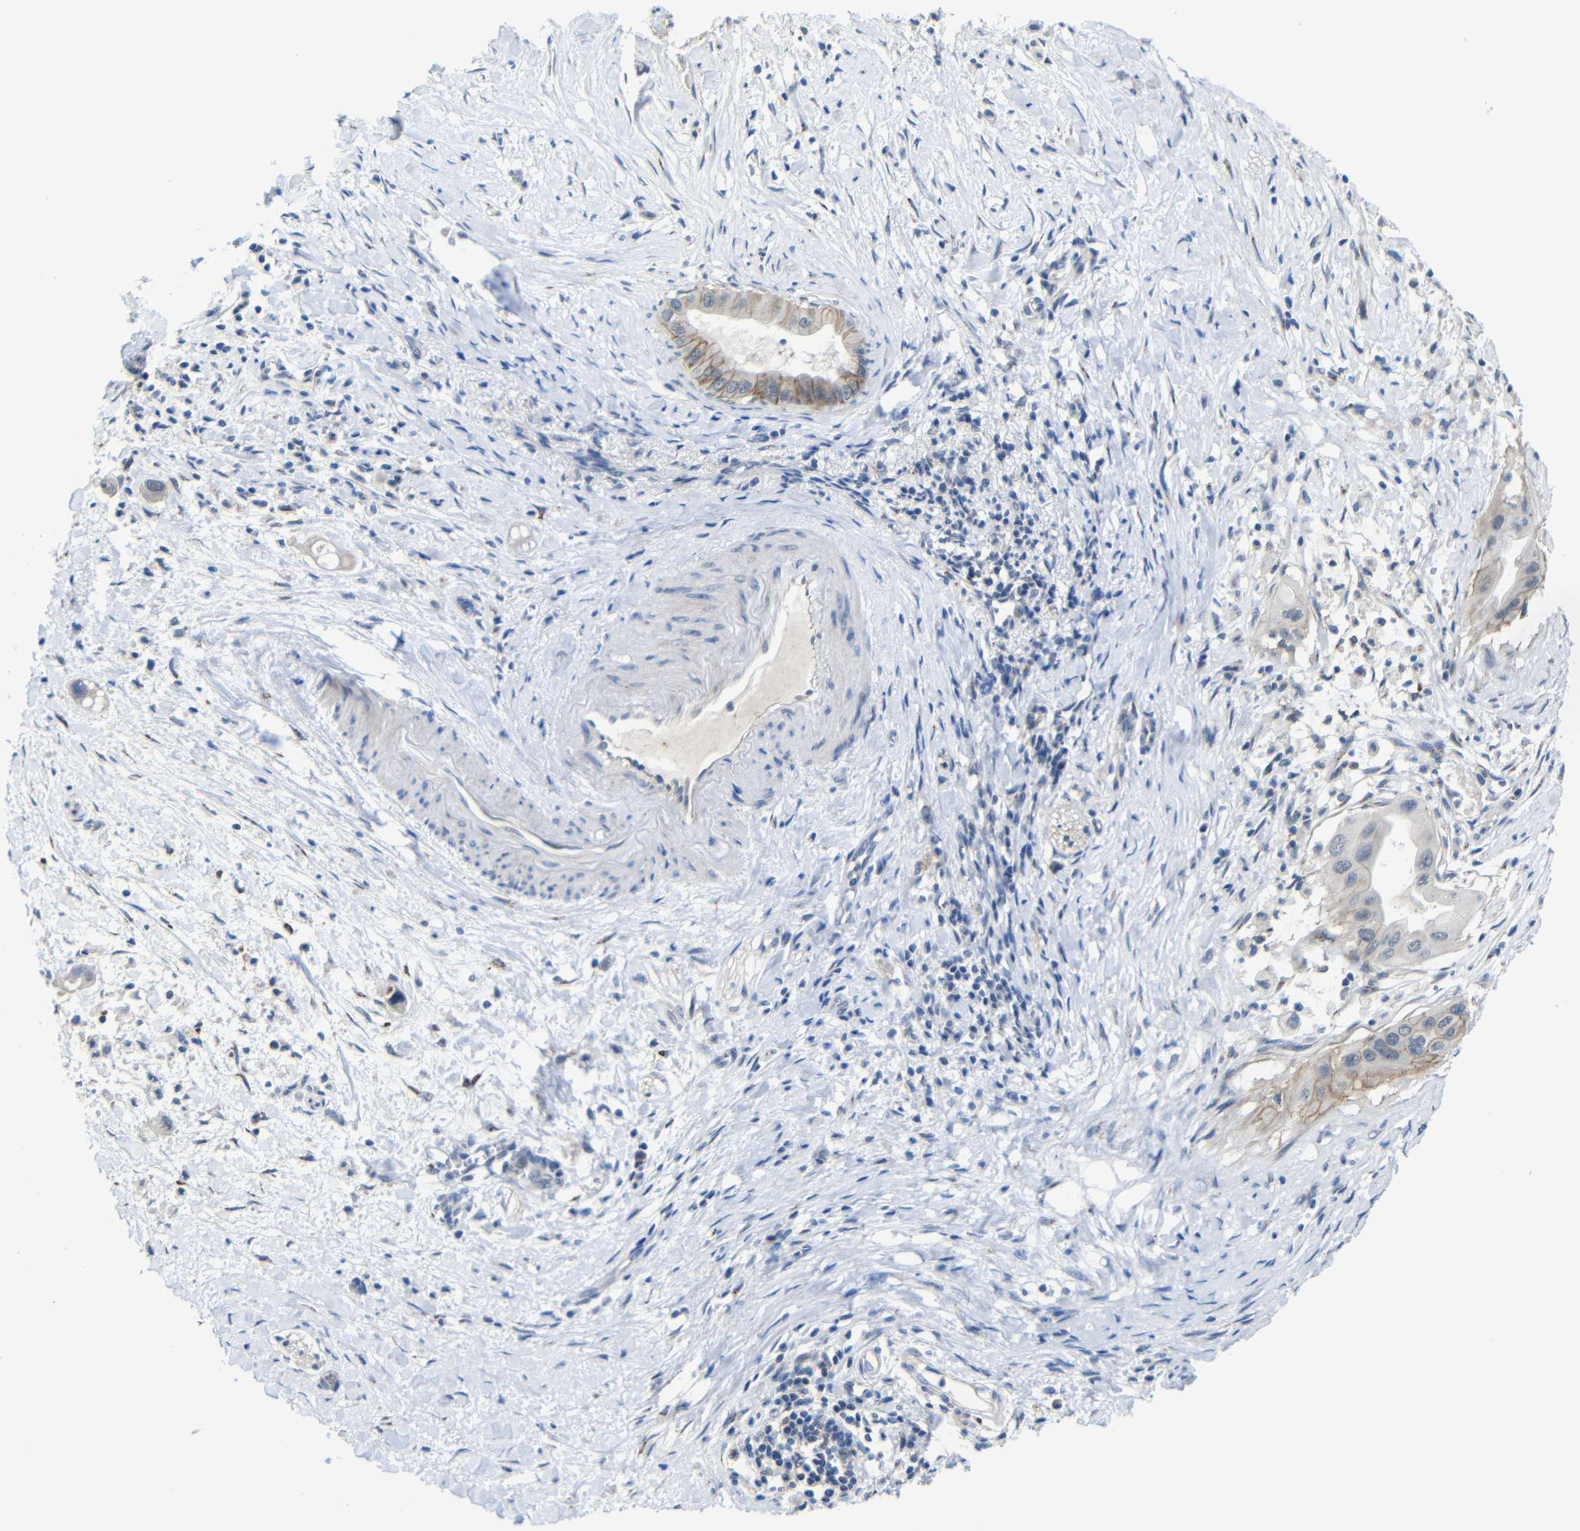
{"staining": {"intensity": "moderate", "quantity": "<25%", "location": "cytoplasmic/membranous"}, "tissue": "pancreatic cancer", "cell_type": "Tumor cells", "image_type": "cancer", "snomed": [{"axis": "morphology", "description": "Adenocarcinoma, NOS"}, {"axis": "topography", "description": "Pancreas"}], "caption": "Protein expression analysis of human pancreatic cancer (adenocarcinoma) reveals moderate cytoplasmic/membranous staining in approximately <25% of tumor cells. The staining is performed using DAB brown chromogen to label protein expression. The nuclei are counter-stained blue using hematoxylin.", "gene": "ZNF90", "patient": {"sex": "male", "age": 55}}